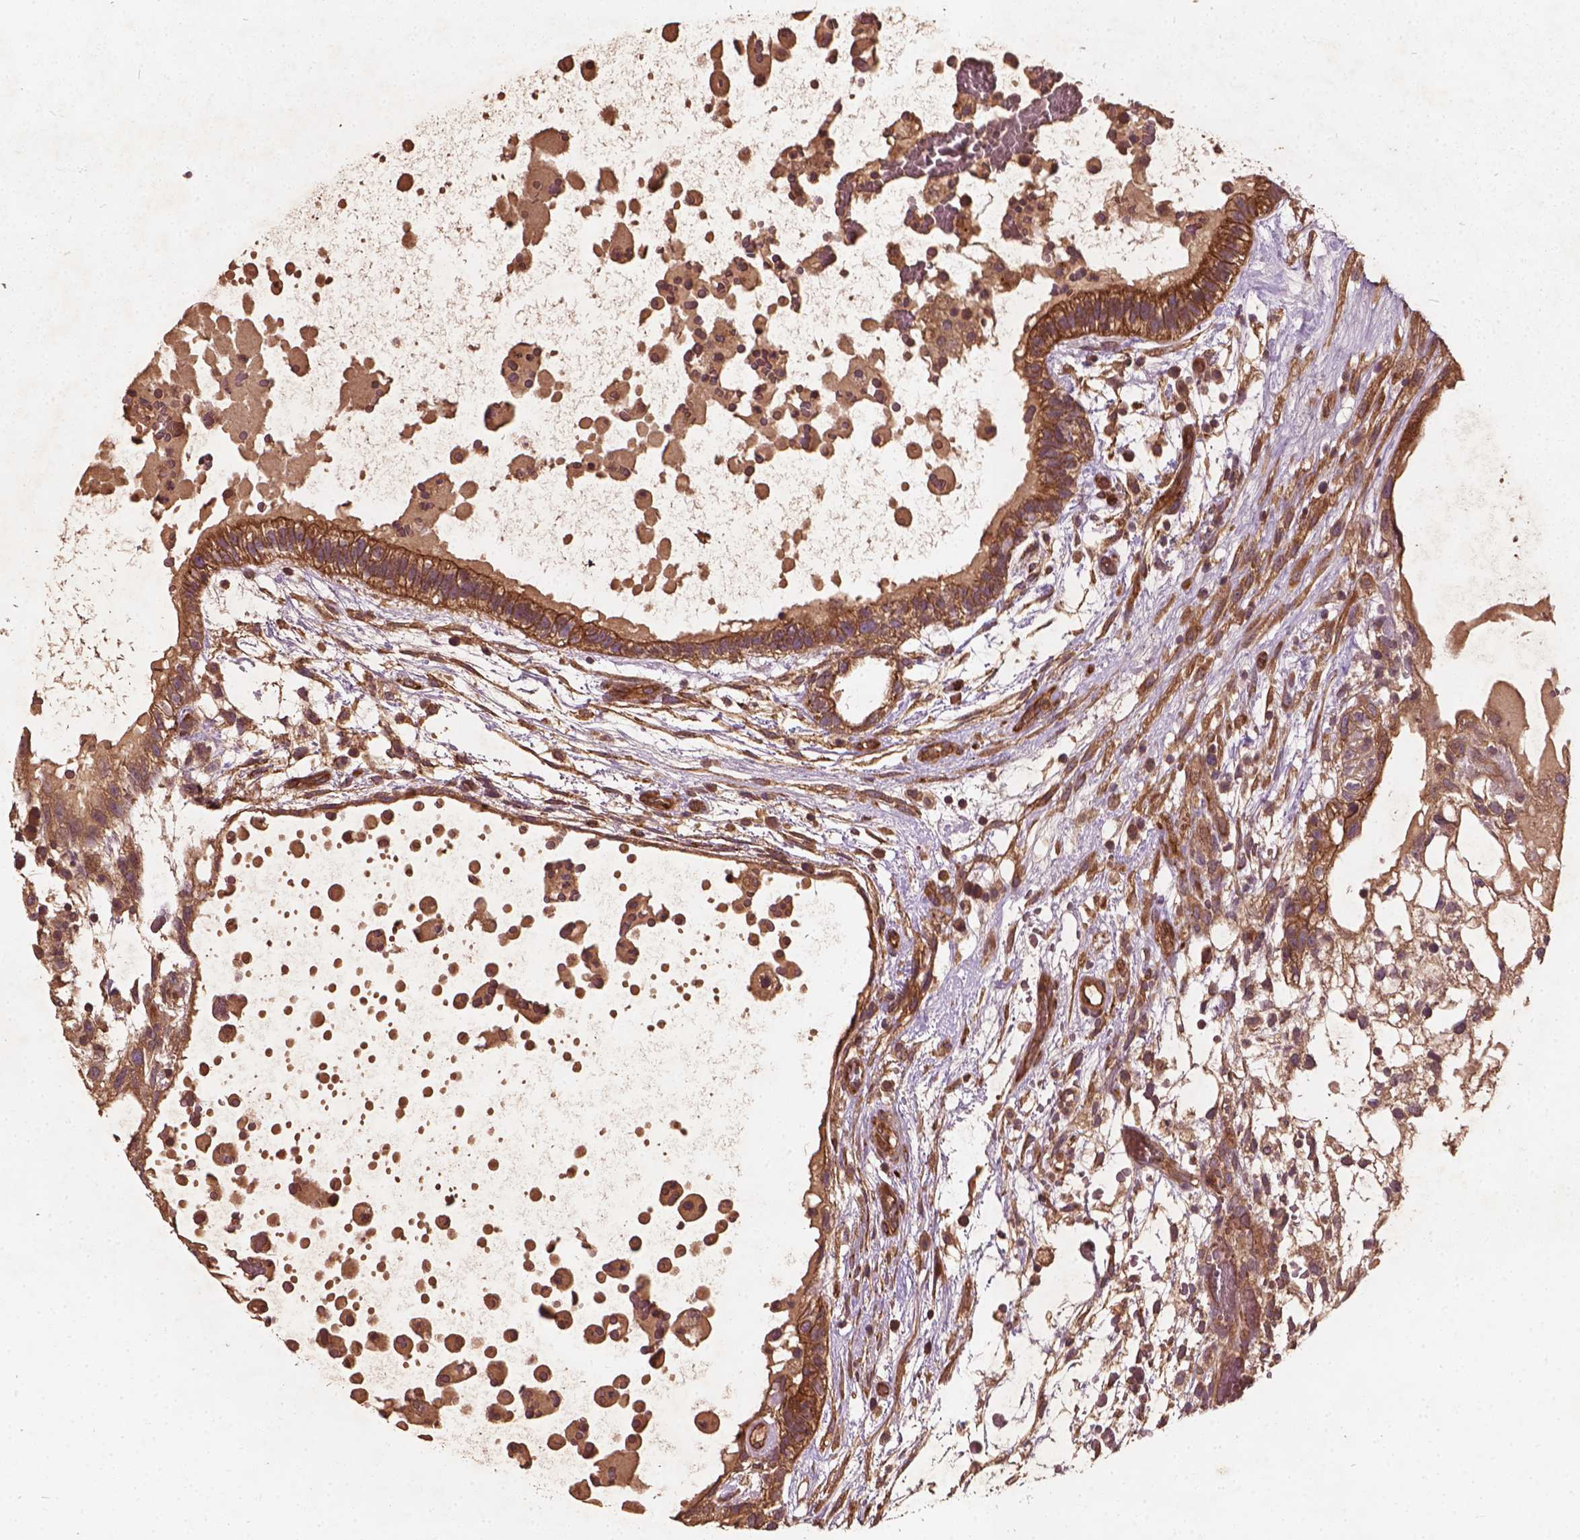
{"staining": {"intensity": "moderate", "quantity": ">75%", "location": "cytoplasmic/membranous"}, "tissue": "testis cancer", "cell_type": "Tumor cells", "image_type": "cancer", "snomed": [{"axis": "morphology", "description": "Normal tissue, NOS"}, {"axis": "morphology", "description": "Carcinoma, Embryonal, NOS"}, {"axis": "topography", "description": "Testis"}], "caption": "Tumor cells demonstrate medium levels of moderate cytoplasmic/membranous expression in about >75% of cells in human embryonal carcinoma (testis).", "gene": "UBXN2A", "patient": {"sex": "male", "age": 32}}